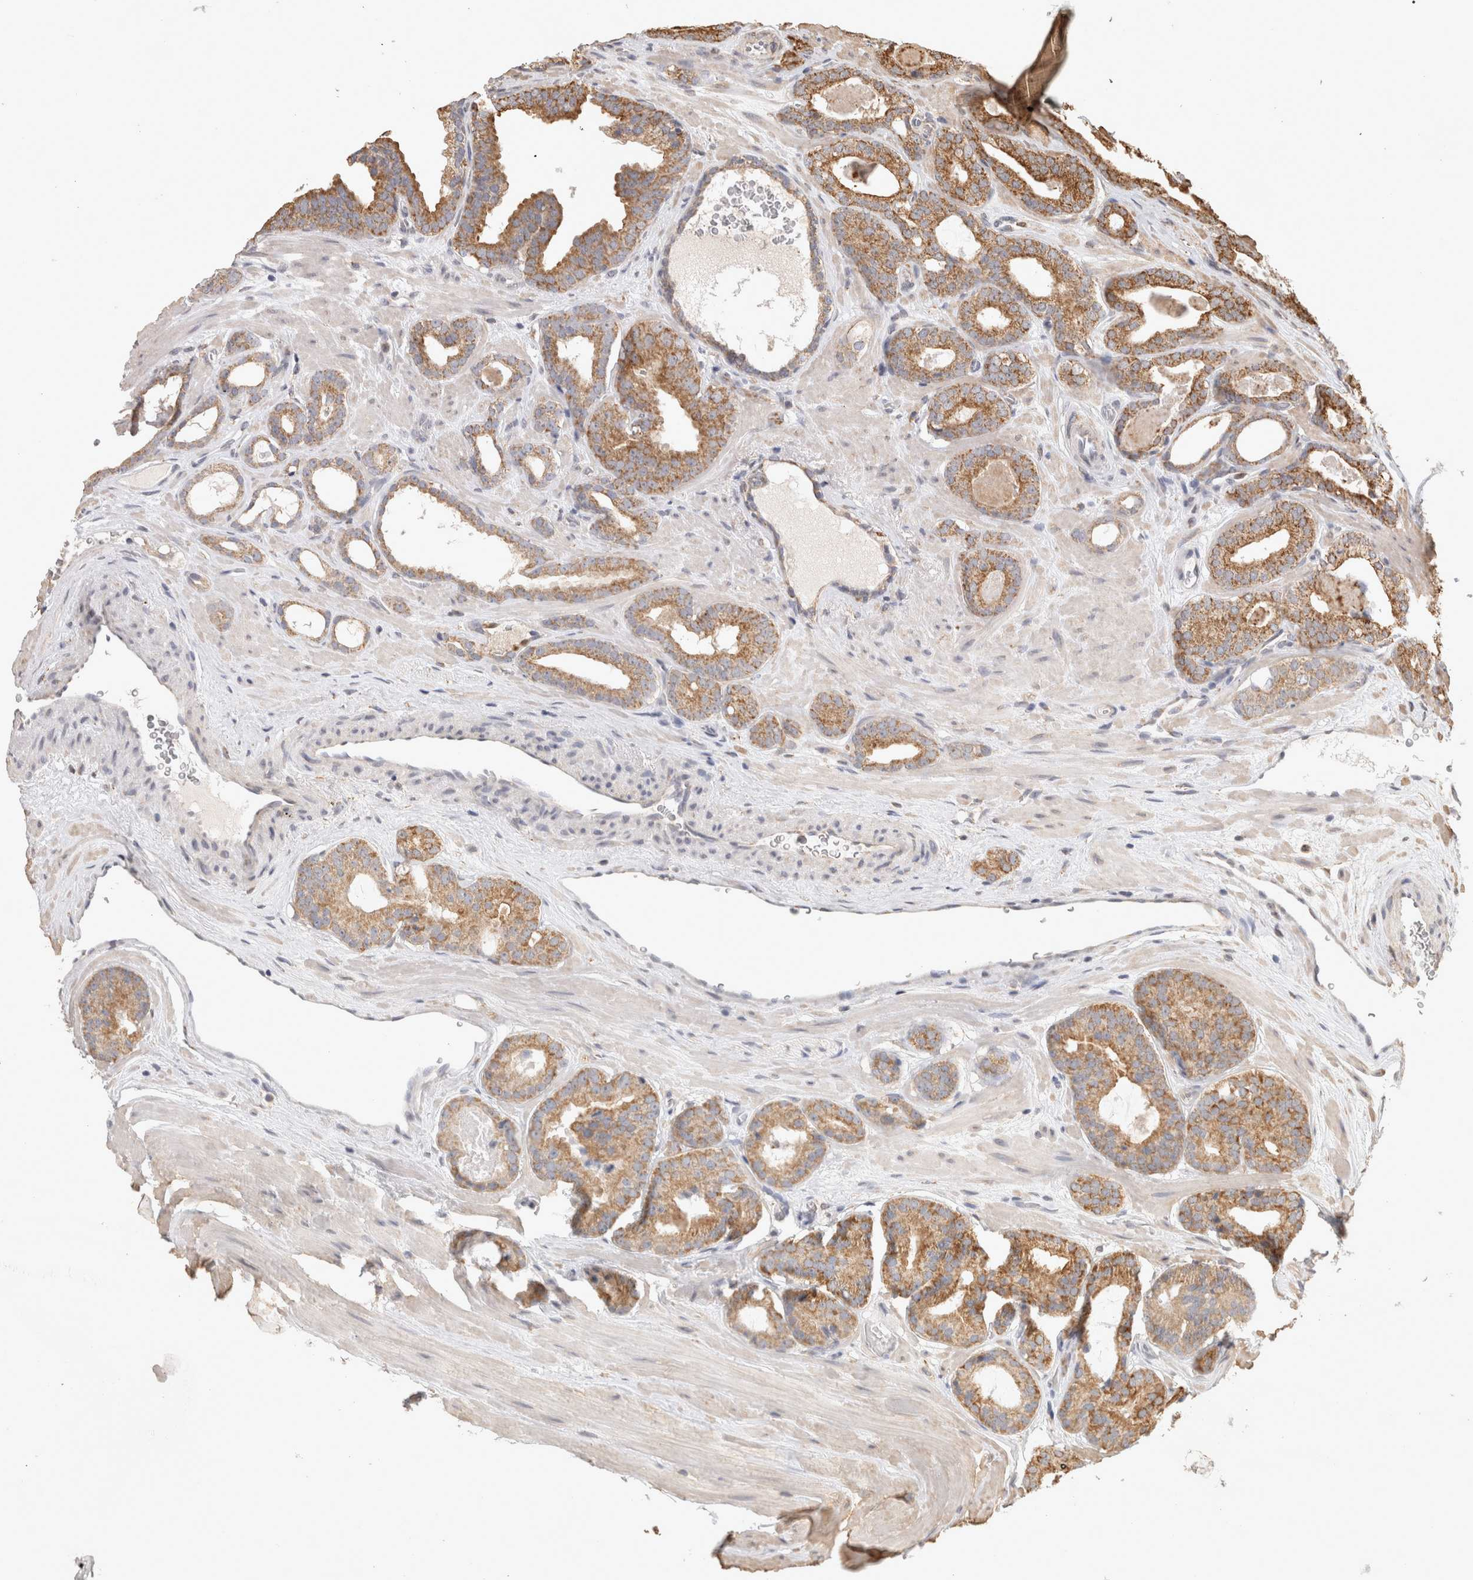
{"staining": {"intensity": "moderate", "quantity": ">75%", "location": "cytoplasmic/membranous"}, "tissue": "prostate cancer", "cell_type": "Tumor cells", "image_type": "cancer", "snomed": [{"axis": "morphology", "description": "Adenocarcinoma, High grade"}, {"axis": "topography", "description": "Prostate"}], "caption": "A photomicrograph of prostate cancer stained for a protein exhibits moderate cytoplasmic/membranous brown staining in tumor cells.", "gene": "BNIP3L", "patient": {"sex": "male", "age": 60}}